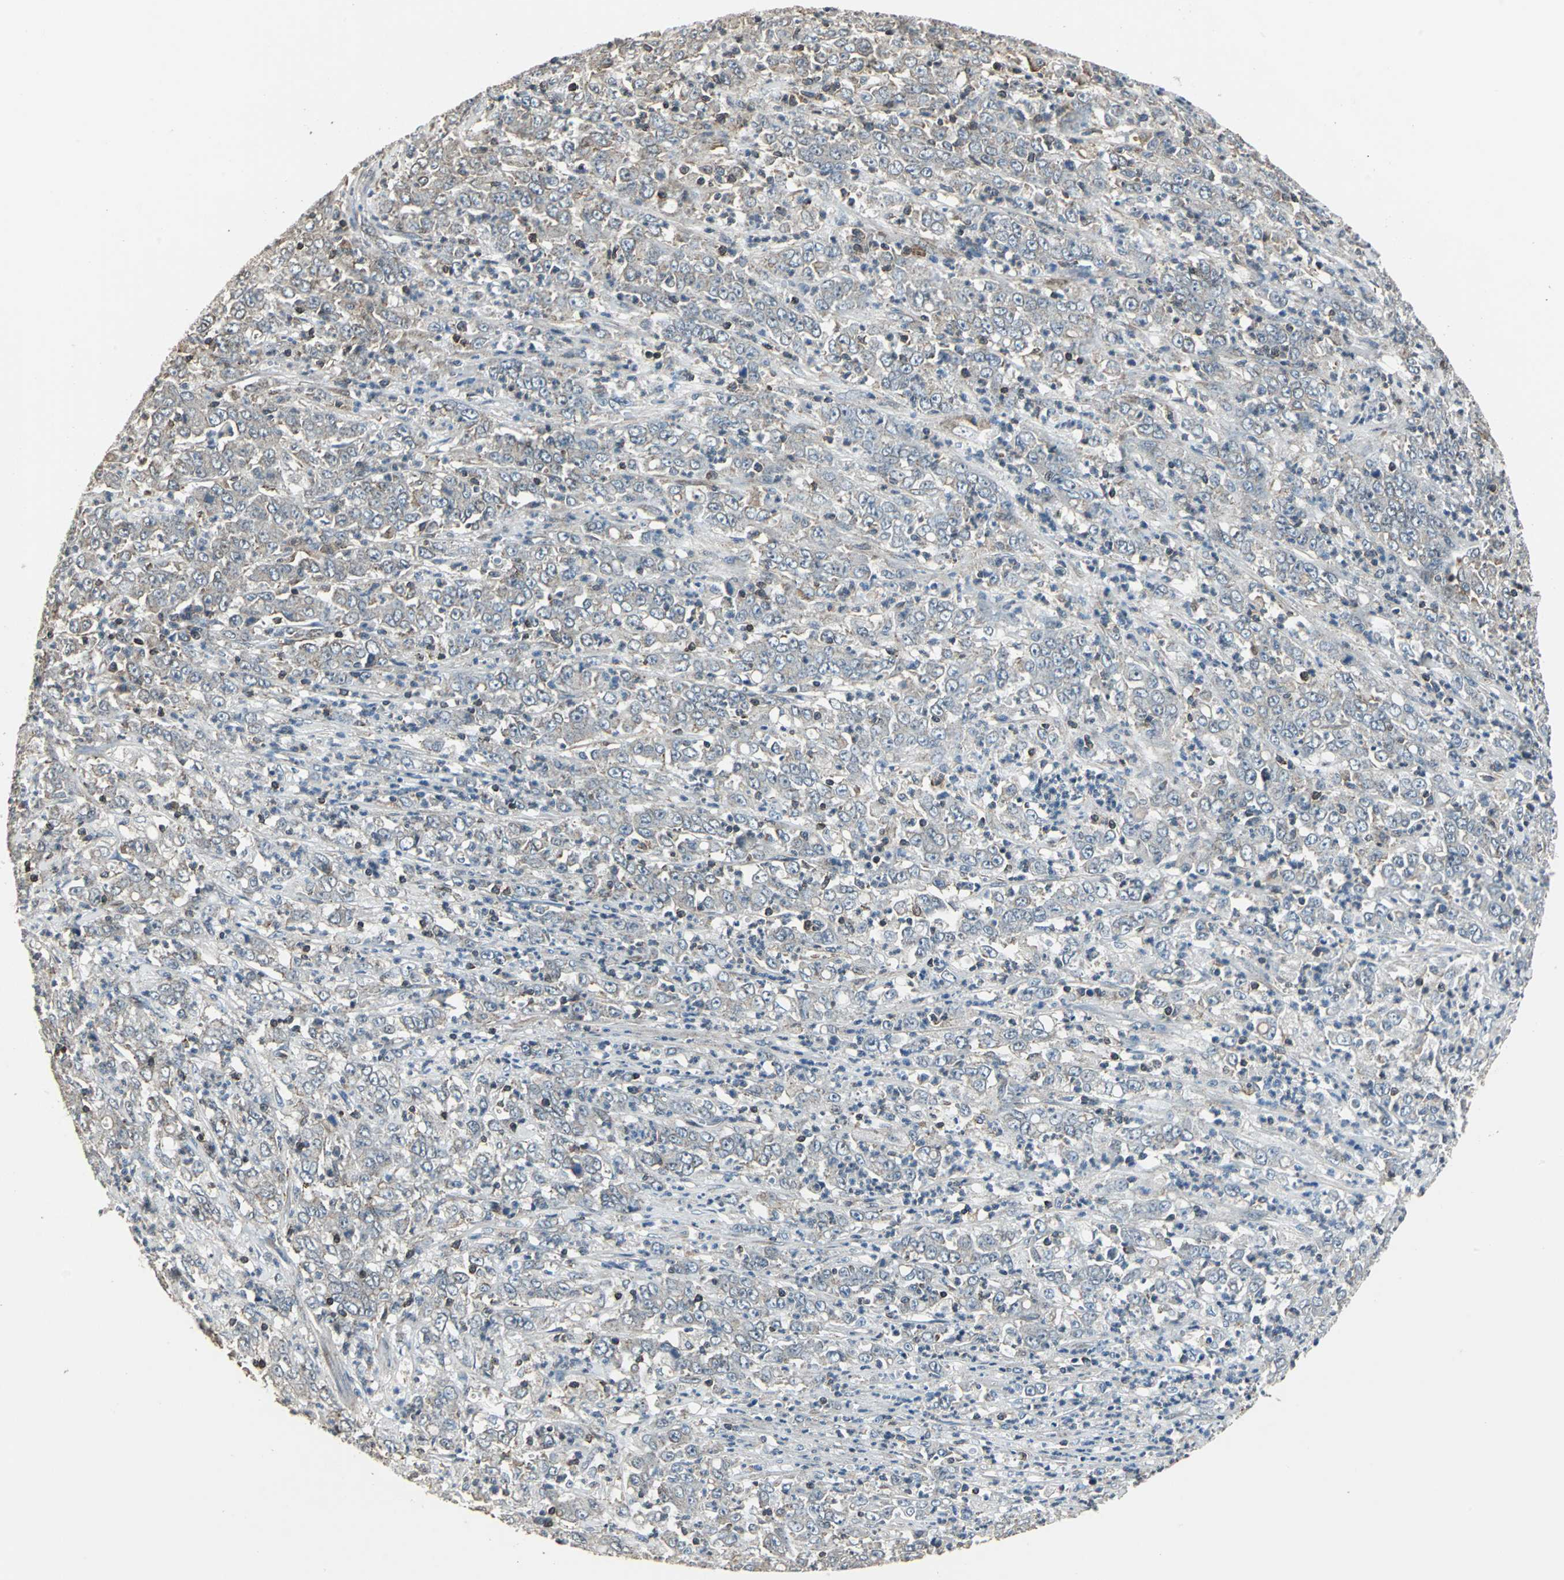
{"staining": {"intensity": "weak", "quantity": ">75%", "location": "cytoplasmic/membranous"}, "tissue": "stomach cancer", "cell_type": "Tumor cells", "image_type": "cancer", "snomed": [{"axis": "morphology", "description": "Adenocarcinoma, NOS"}, {"axis": "topography", "description": "Stomach, lower"}], "caption": "Protein staining of stomach adenocarcinoma tissue reveals weak cytoplasmic/membranous staining in approximately >75% of tumor cells.", "gene": "DNAJB4", "patient": {"sex": "female", "age": 71}}